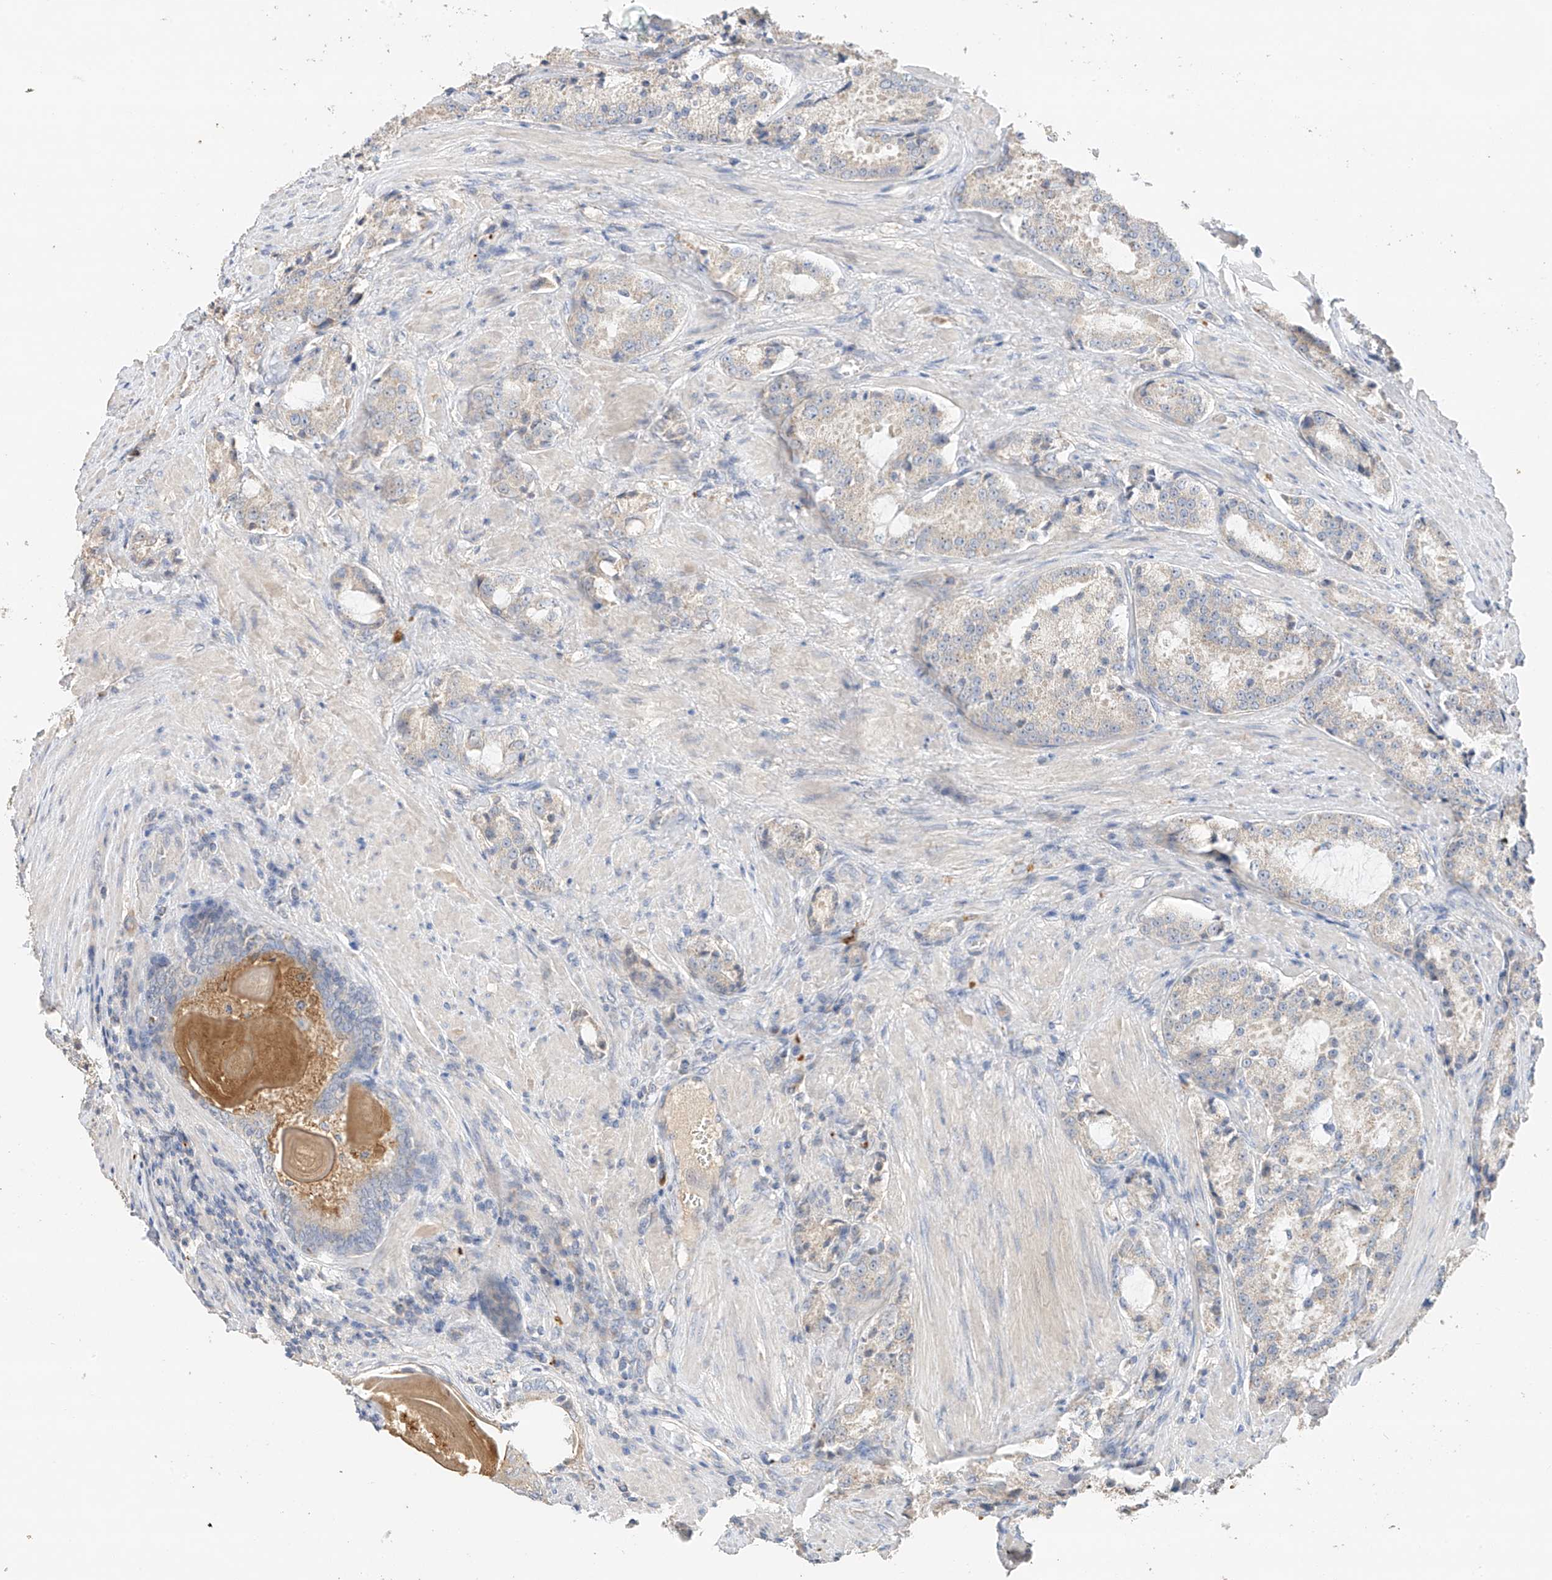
{"staining": {"intensity": "negative", "quantity": "none", "location": "none"}, "tissue": "prostate cancer", "cell_type": "Tumor cells", "image_type": "cancer", "snomed": [{"axis": "morphology", "description": "Adenocarcinoma, High grade"}, {"axis": "topography", "description": "Prostate"}], "caption": "Tumor cells show no significant protein staining in prostate cancer. (Stains: DAB (3,3'-diaminobenzidine) IHC with hematoxylin counter stain, Microscopy: brightfield microscopy at high magnification).", "gene": "CAPN13", "patient": {"sex": "male", "age": 66}}